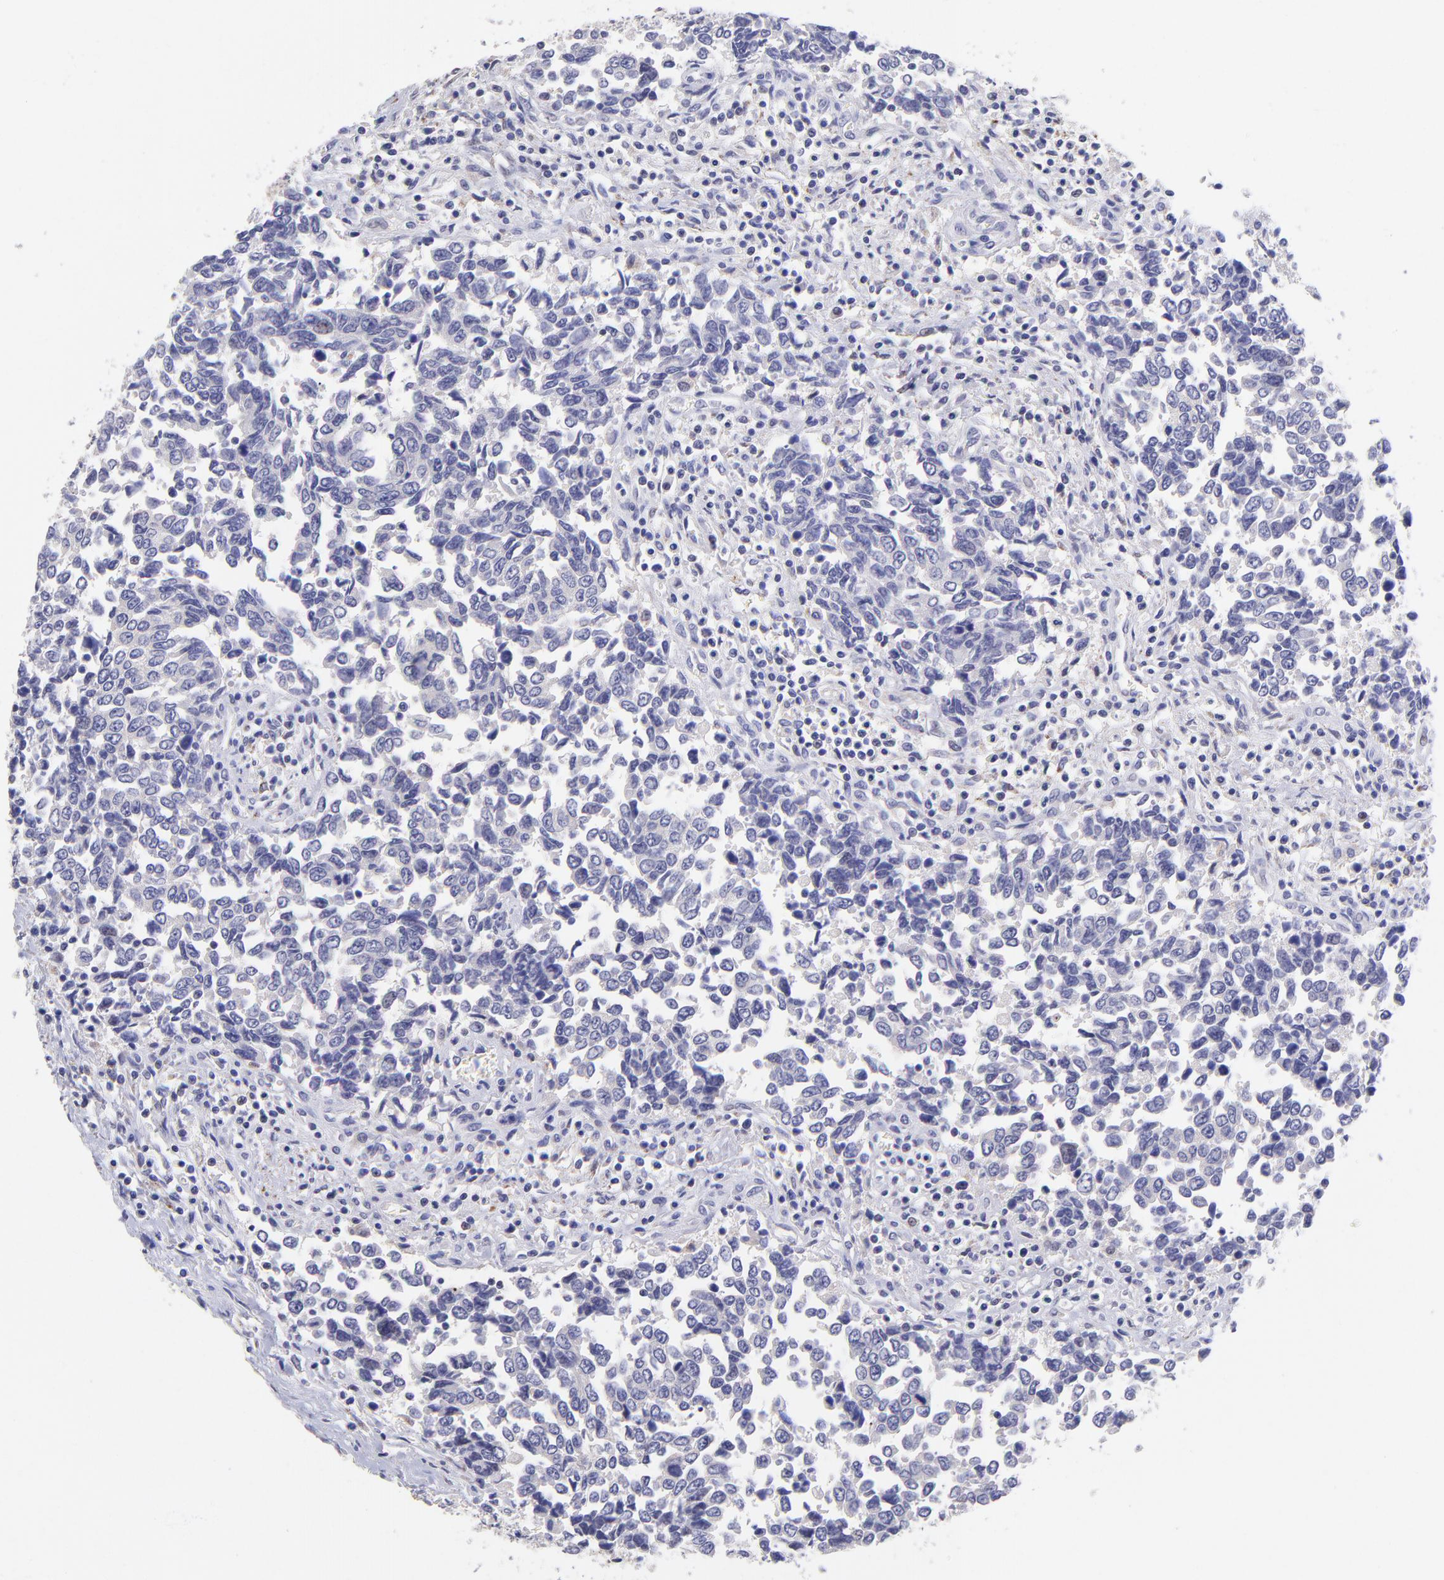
{"staining": {"intensity": "negative", "quantity": "none", "location": "none"}, "tissue": "urothelial cancer", "cell_type": "Tumor cells", "image_type": "cancer", "snomed": [{"axis": "morphology", "description": "Urothelial carcinoma, High grade"}, {"axis": "topography", "description": "Urinary bladder"}], "caption": "Immunohistochemistry of human urothelial cancer displays no staining in tumor cells.", "gene": "NSF", "patient": {"sex": "male", "age": 86}}